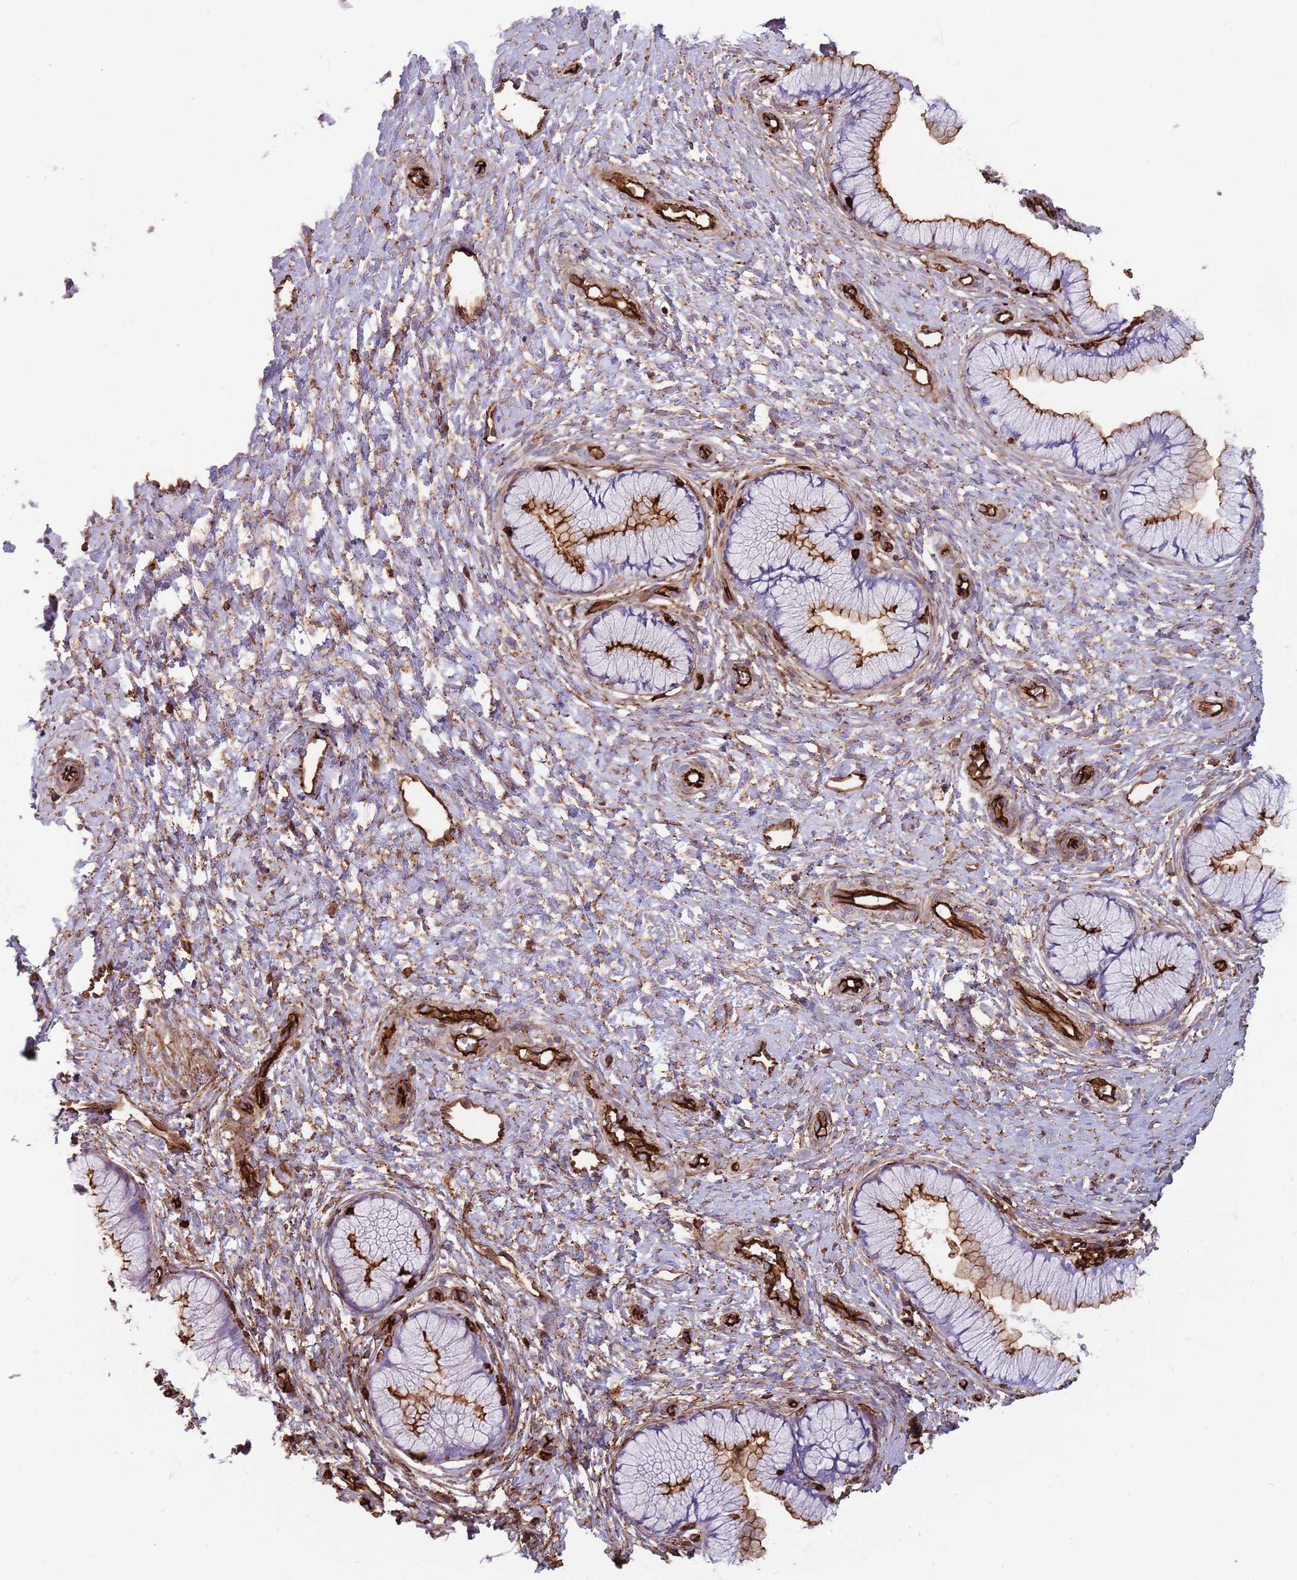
{"staining": {"intensity": "strong", "quantity": "25%-75%", "location": "cytoplasmic/membranous"}, "tissue": "cervix", "cell_type": "Glandular cells", "image_type": "normal", "snomed": [{"axis": "morphology", "description": "Normal tissue, NOS"}, {"axis": "topography", "description": "Cervix"}], "caption": "This photomicrograph demonstrates immunohistochemistry (IHC) staining of unremarkable cervix, with high strong cytoplasmic/membranous staining in about 25%-75% of glandular cells.", "gene": "KBTBD6", "patient": {"sex": "female", "age": 36}}